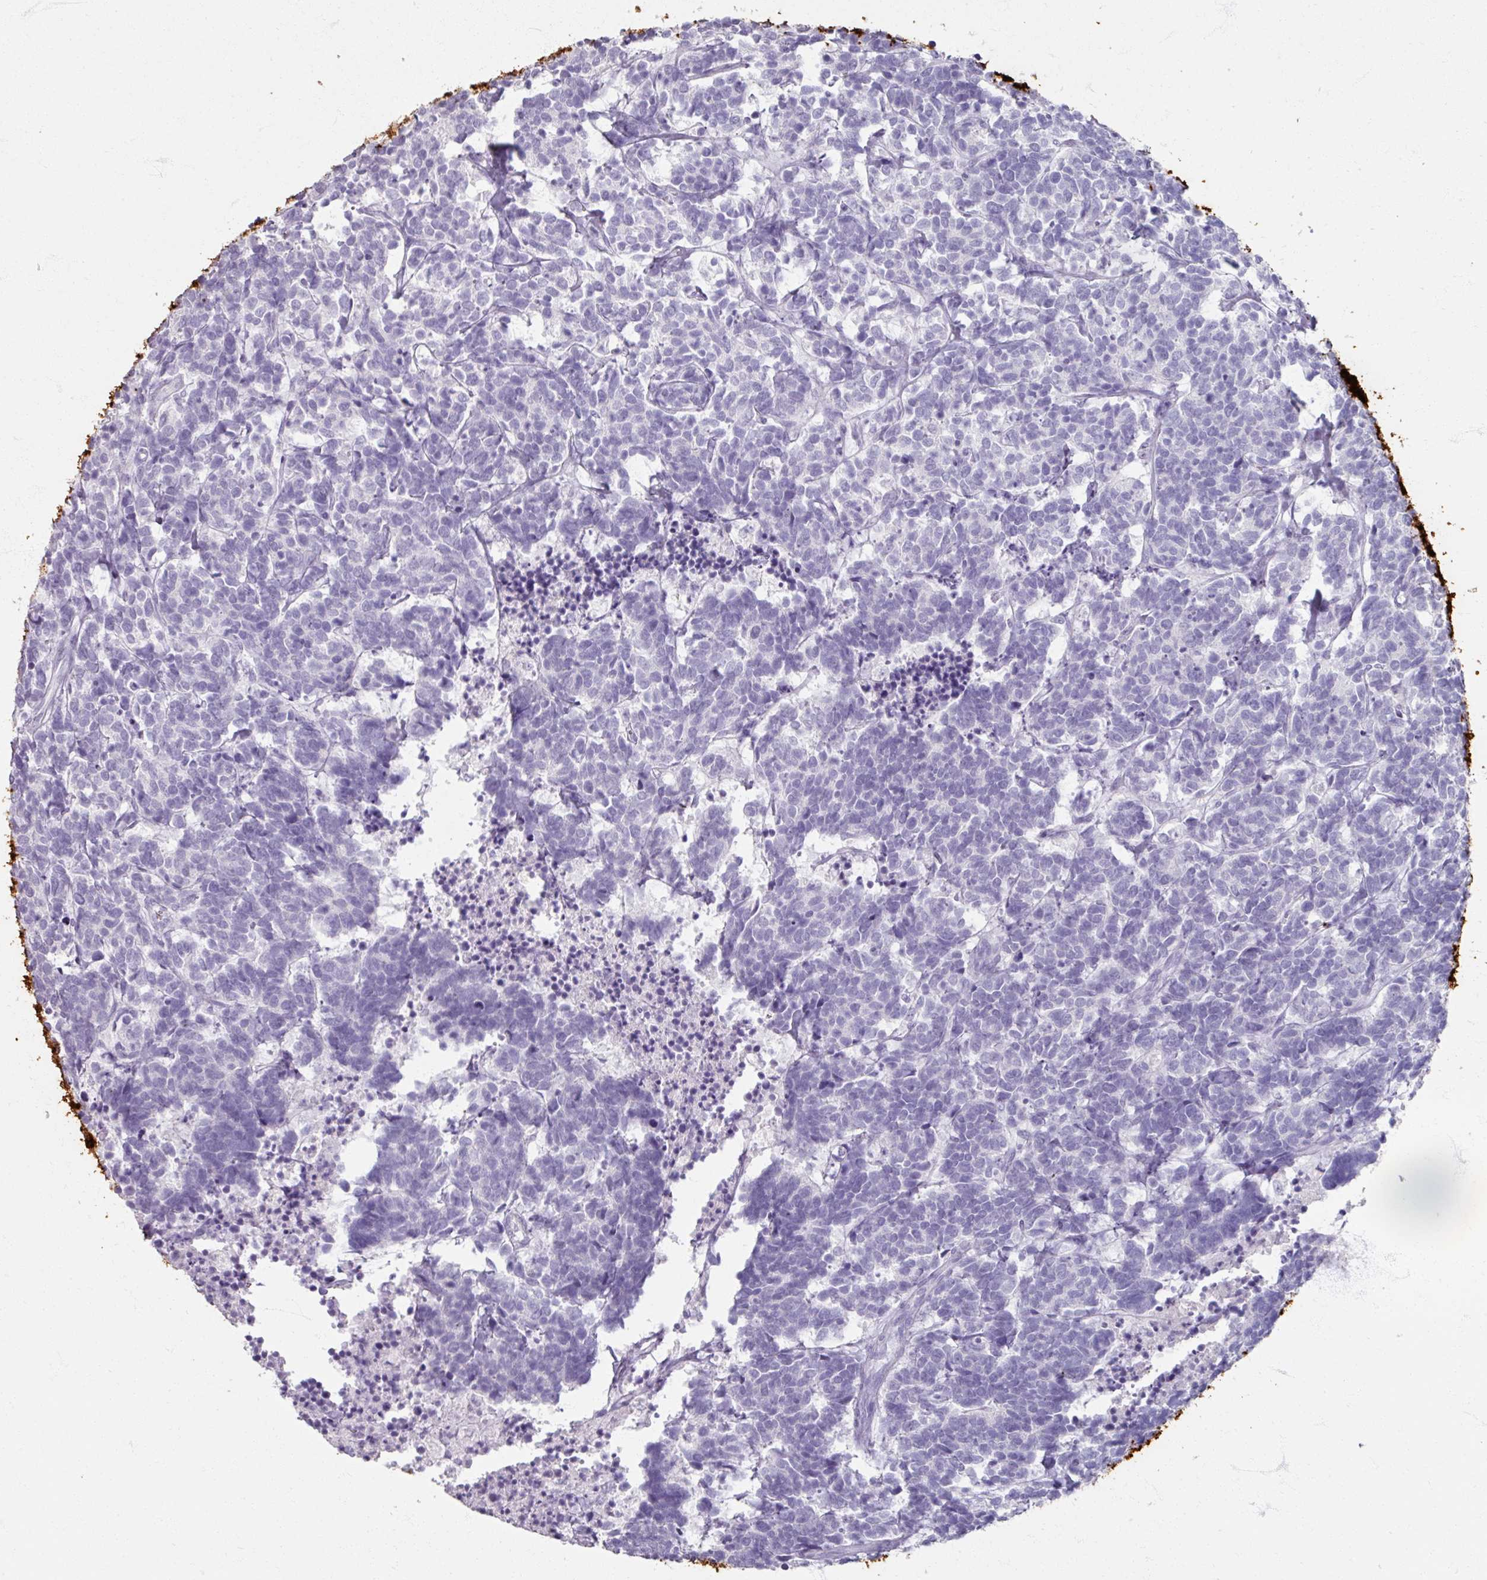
{"staining": {"intensity": "negative", "quantity": "none", "location": "none"}, "tissue": "carcinoid", "cell_type": "Tumor cells", "image_type": "cancer", "snomed": [{"axis": "morphology", "description": "Carcinoma, NOS"}, {"axis": "morphology", "description": "Carcinoid, malignant, NOS"}, {"axis": "topography", "description": "Urinary bladder"}], "caption": "This is an IHC histopathology image of carcinoid. There is no staining in tumor cells.", "gene": "TG", "patient": {"sex": "male", "age": 57}}